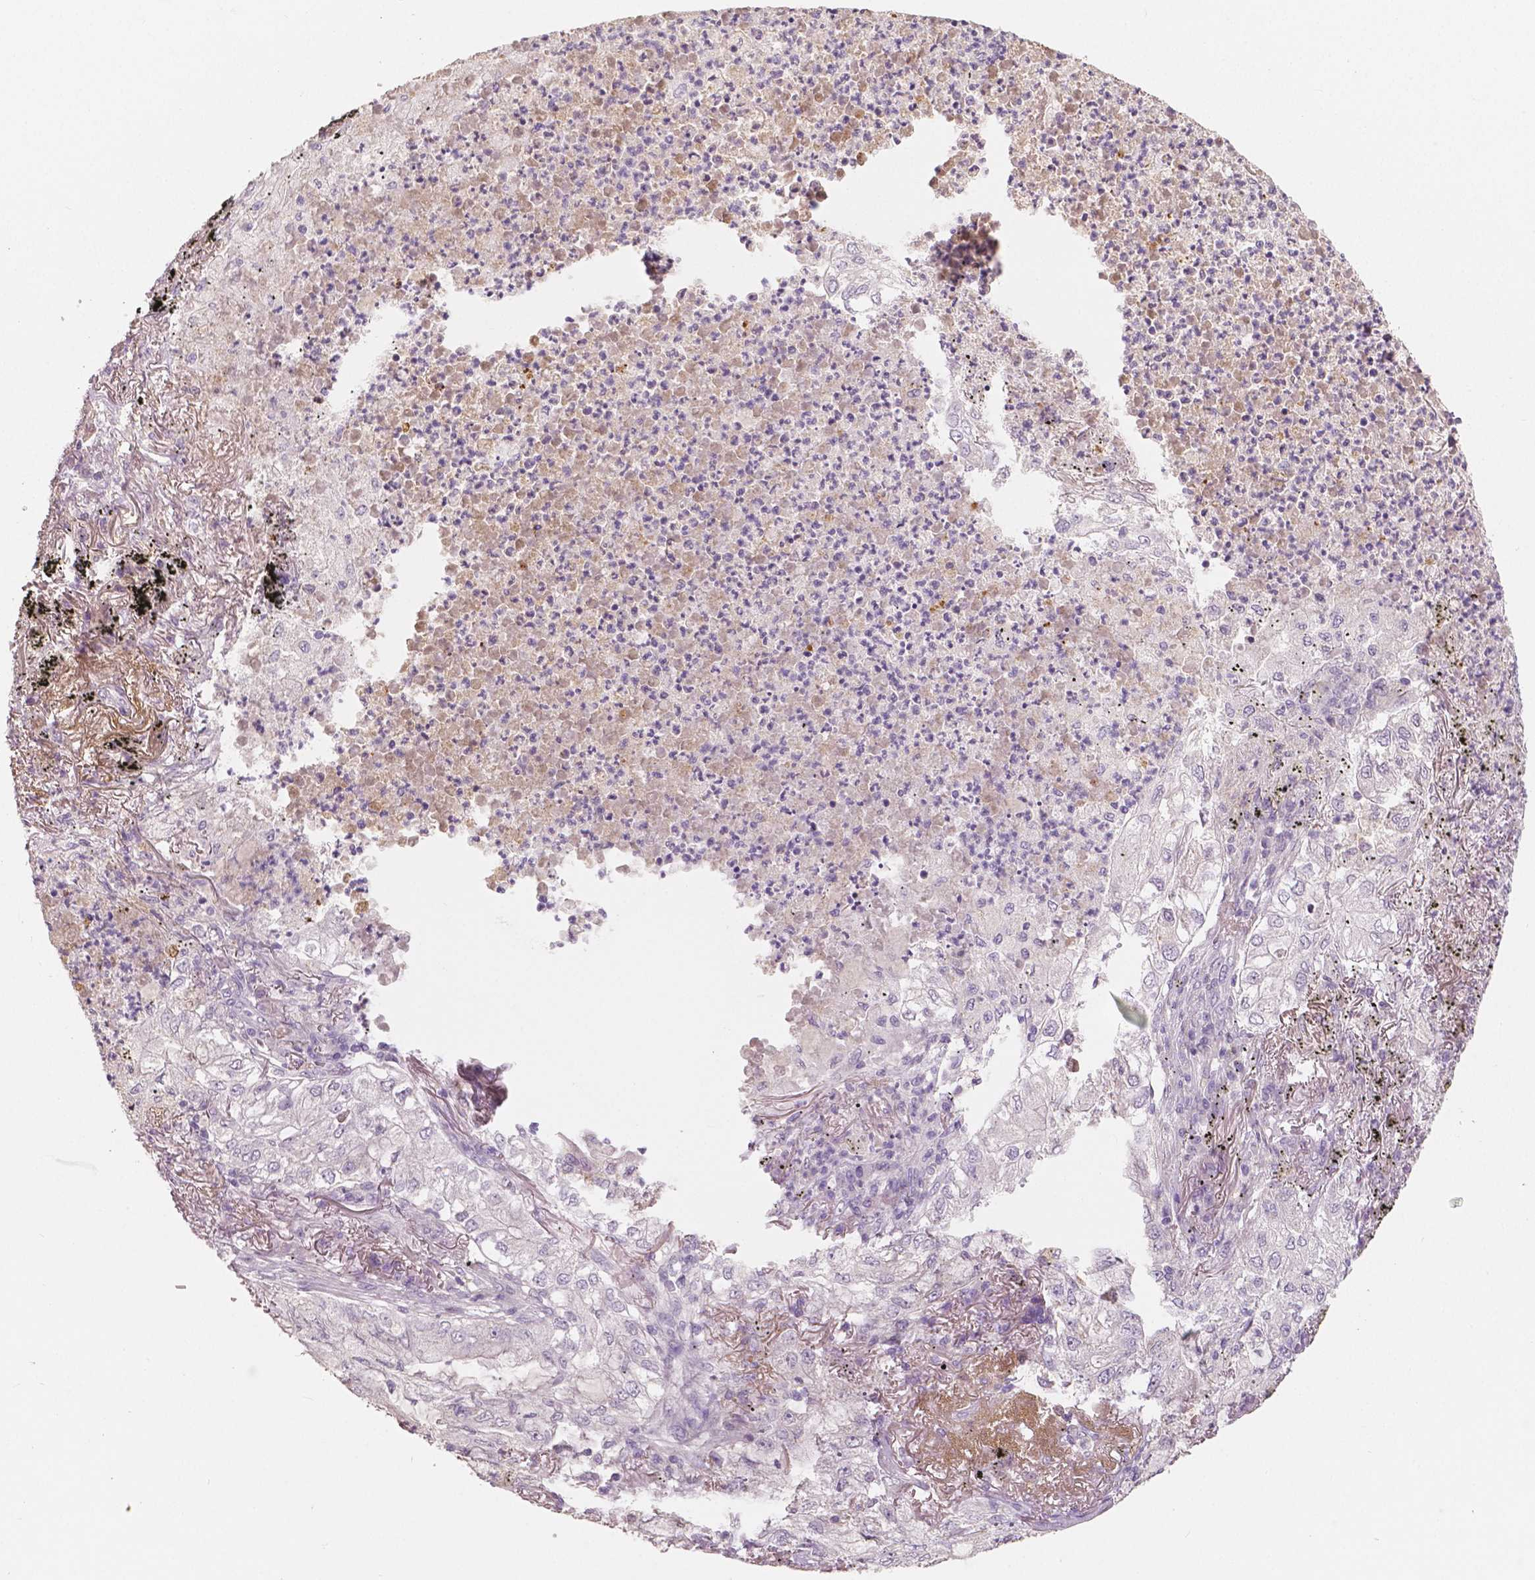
{"staining": {"intensity": "negative", "quantity": "none", "location": "none"}, "tissue": "lung cancer", "cell_type": "Tumor cells", "image_type": "cancer", "snomed": [{"axis": "morphology", "description": "Adenocarcinoma, NOS"}, {"axis": "topography", "description": "Lung"}], "caption": "Photomicrograph shows no significant protein positivity in tumor cells of lung cancer (adenocarcinoma).", "gene": "APOA4", "patient": {"sex": "female", "age": 73}}